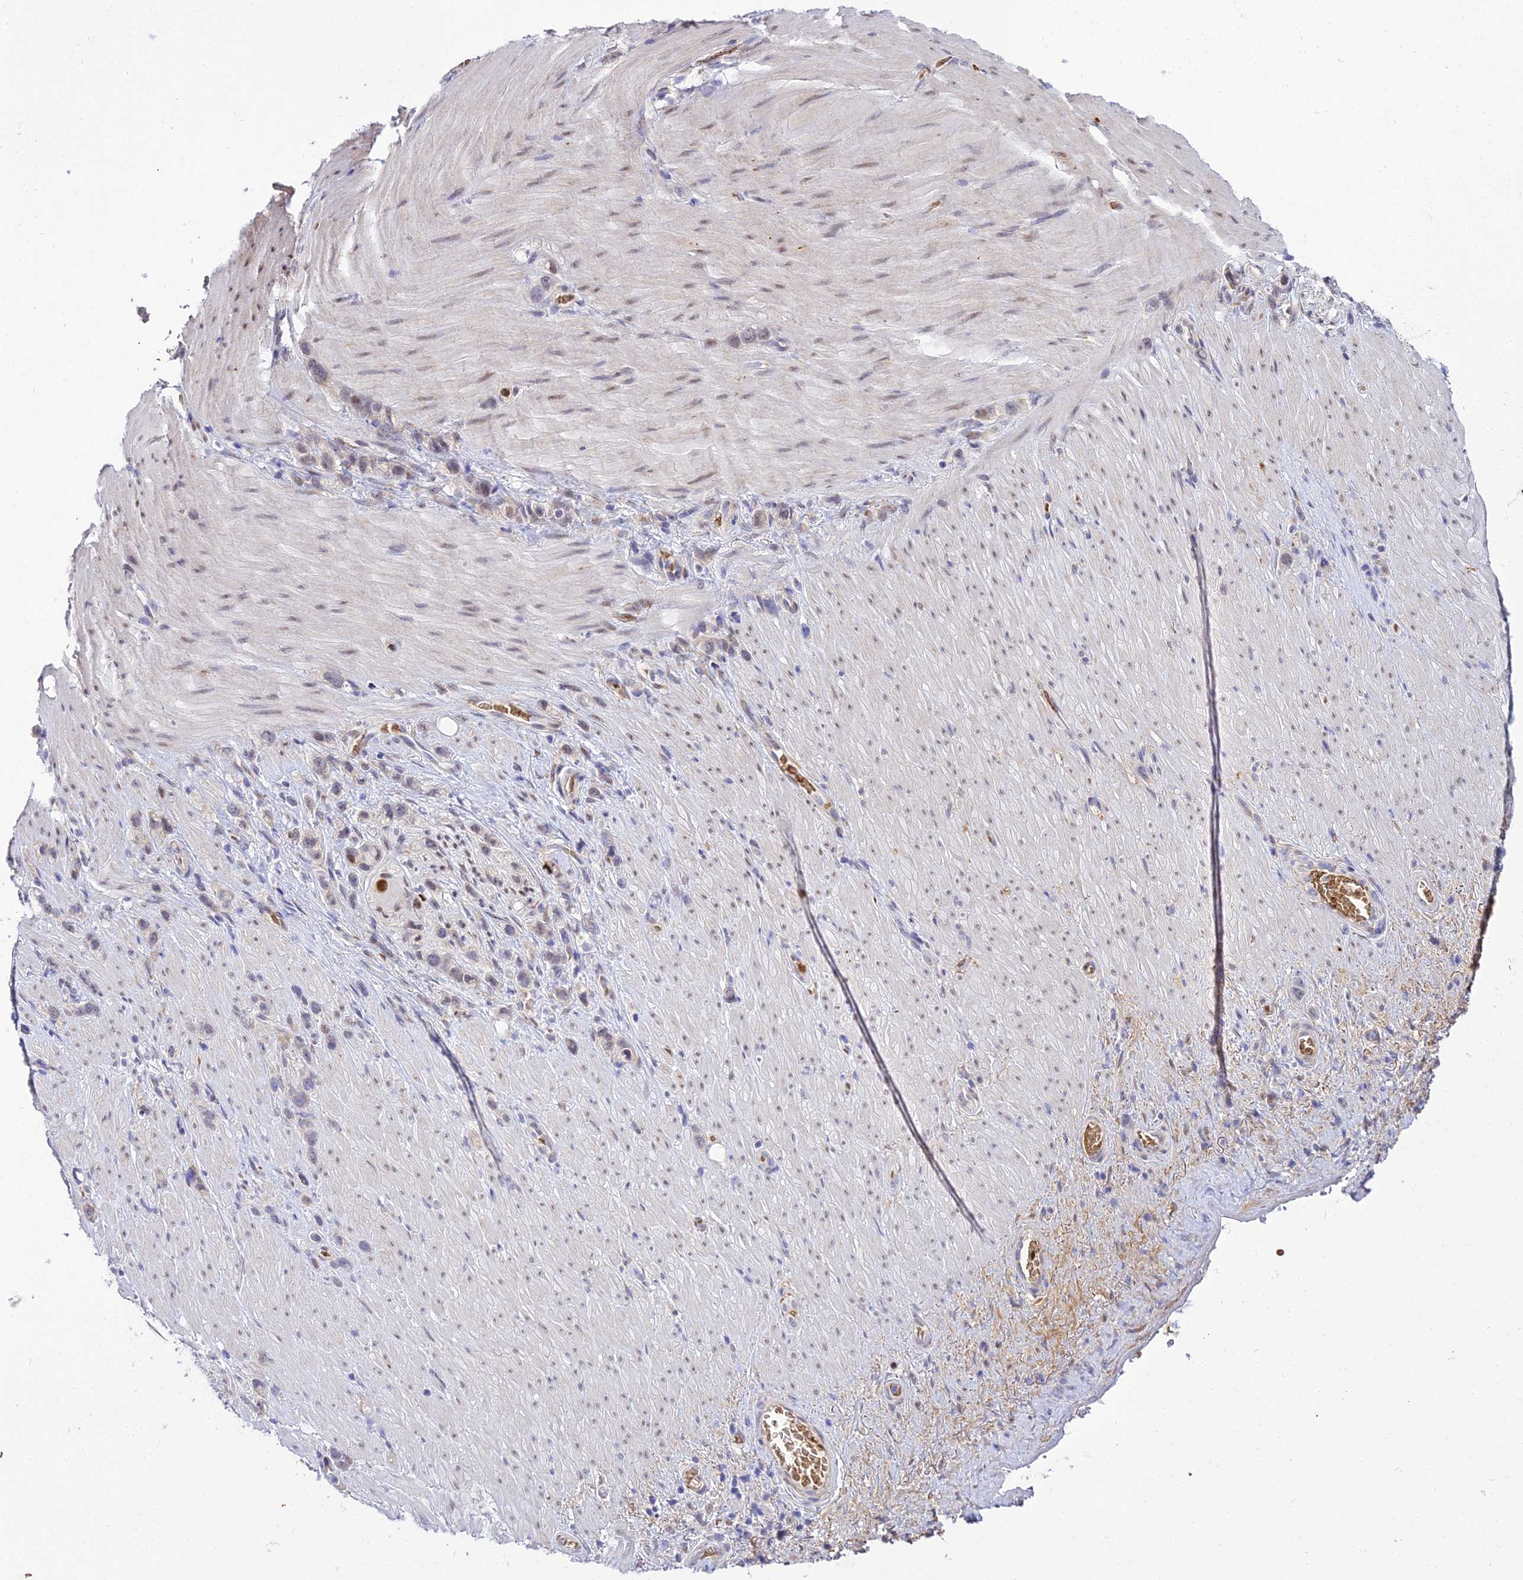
{"staining": {"intensity": "weak", "quantity": "<25%", "location": "nuclear"}, "tissue": "stomach cancer", "cell_type": "Tumor cells", "image_type": "cancer", "snomed": [{"axis": "morphology", "description": "Adenocarcinoma, NOS"}, {"axis": "topography", "description": "Stomach"}], "caption": "A micrograph of stomach cancer stained for a protein reveals no brown staining in tumor cells. The staining is performed using DAB (3,3'-diaminobenzidine) brown chromogen with nuclei counter-stained in using hematoxylin.", "gene": "BCL9", "patient": {"sex": "female", "age": 65}}